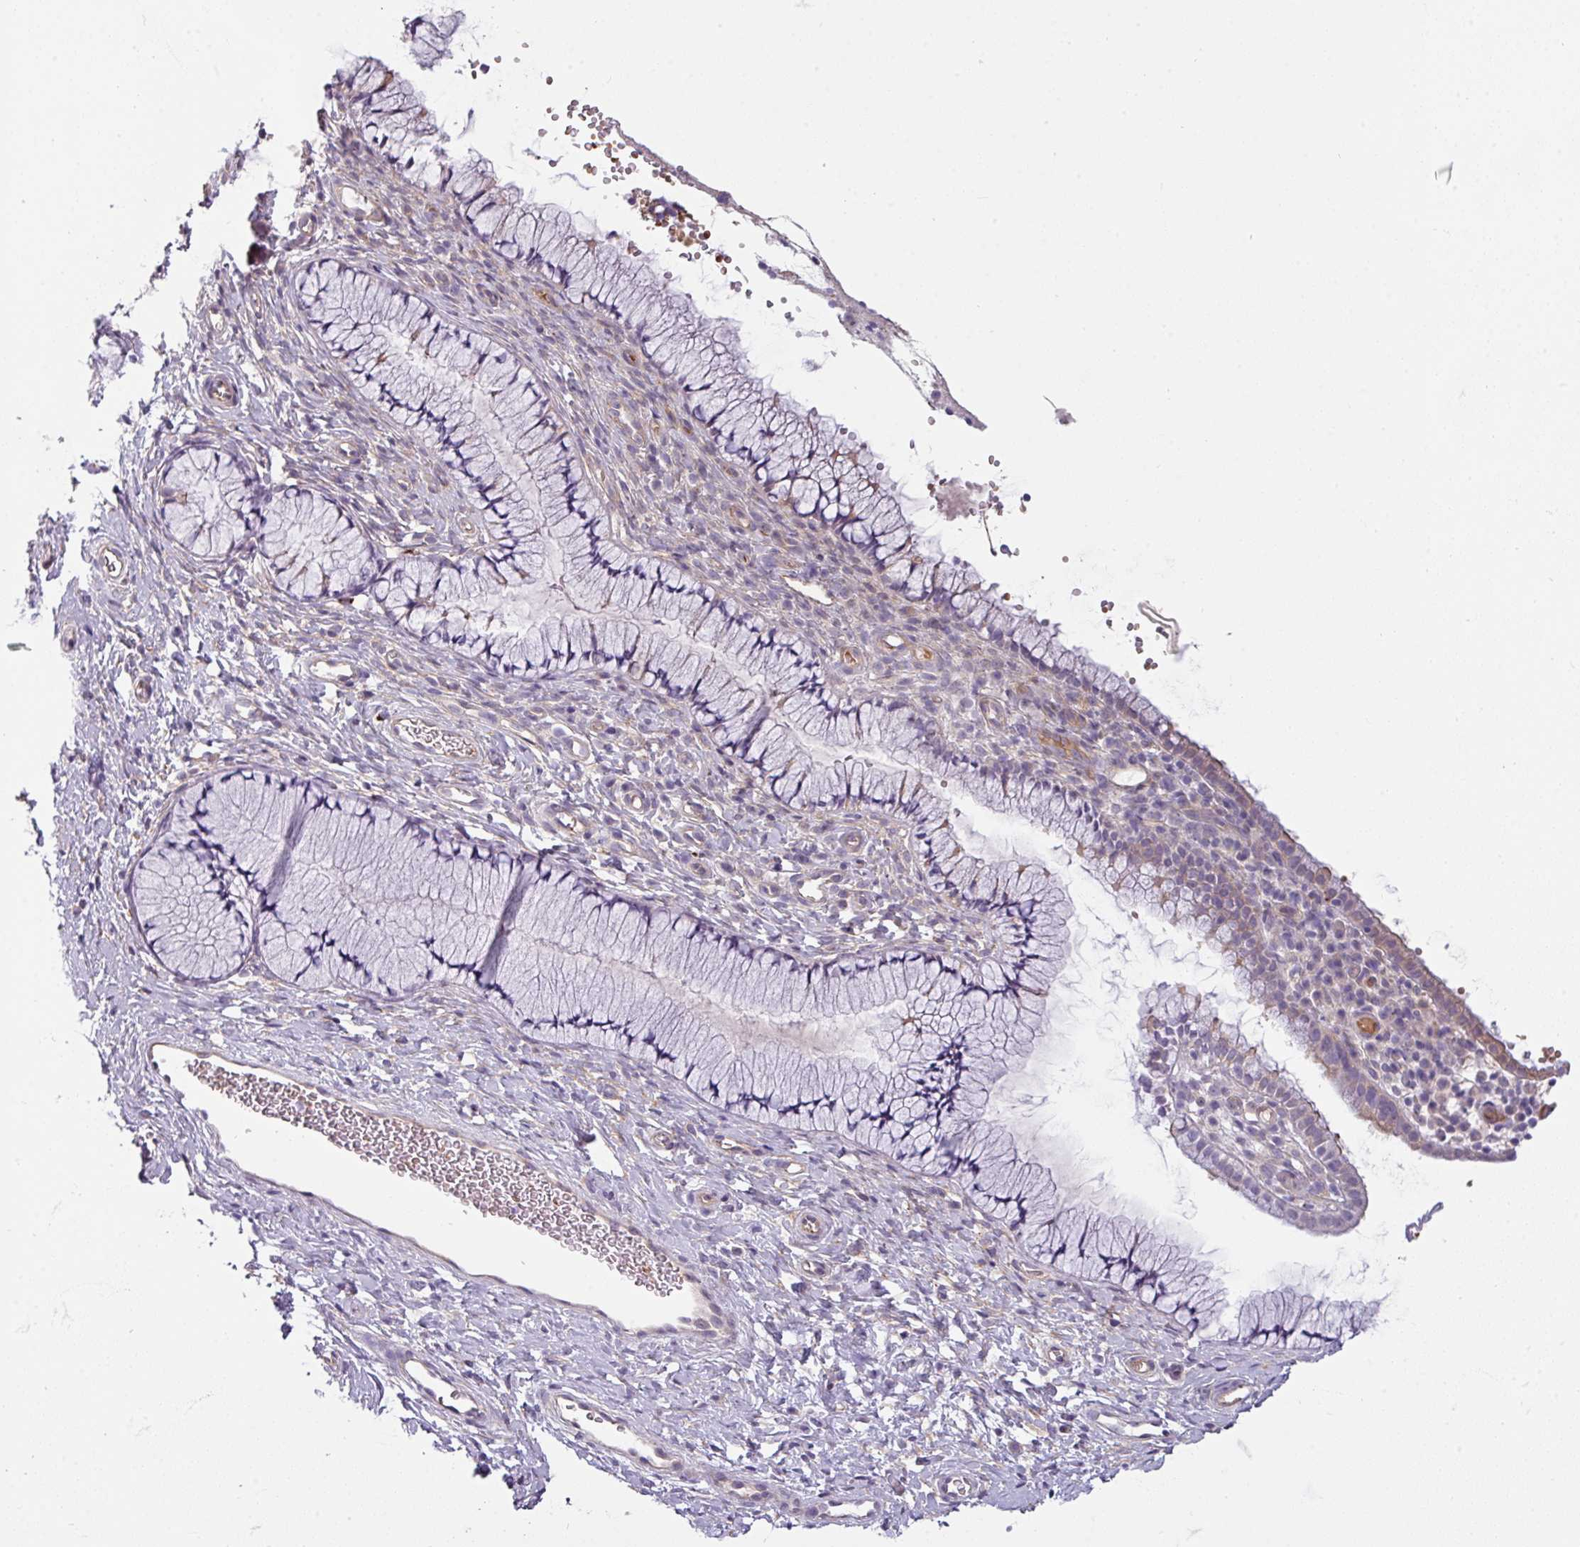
{"staining": {"intensity": "moderate", "quantity": "<25%", "location": "cytoplasmic/membranous"}, "tissue": "cervix", "cell_type": "Glandular cells", "image_type": "normal", "snomed": [{"axis": "morphology", "description": "Normal tissue, NOS"}, {"axis": "topography", "description": "Cervix"}], "caption": "Moderate cytoplasmic/membranous protein positivity is identified in about <25% of glandular cells in cervix.", "gene": "BUD23", "patient": {"sex": "female", "age": 36}}